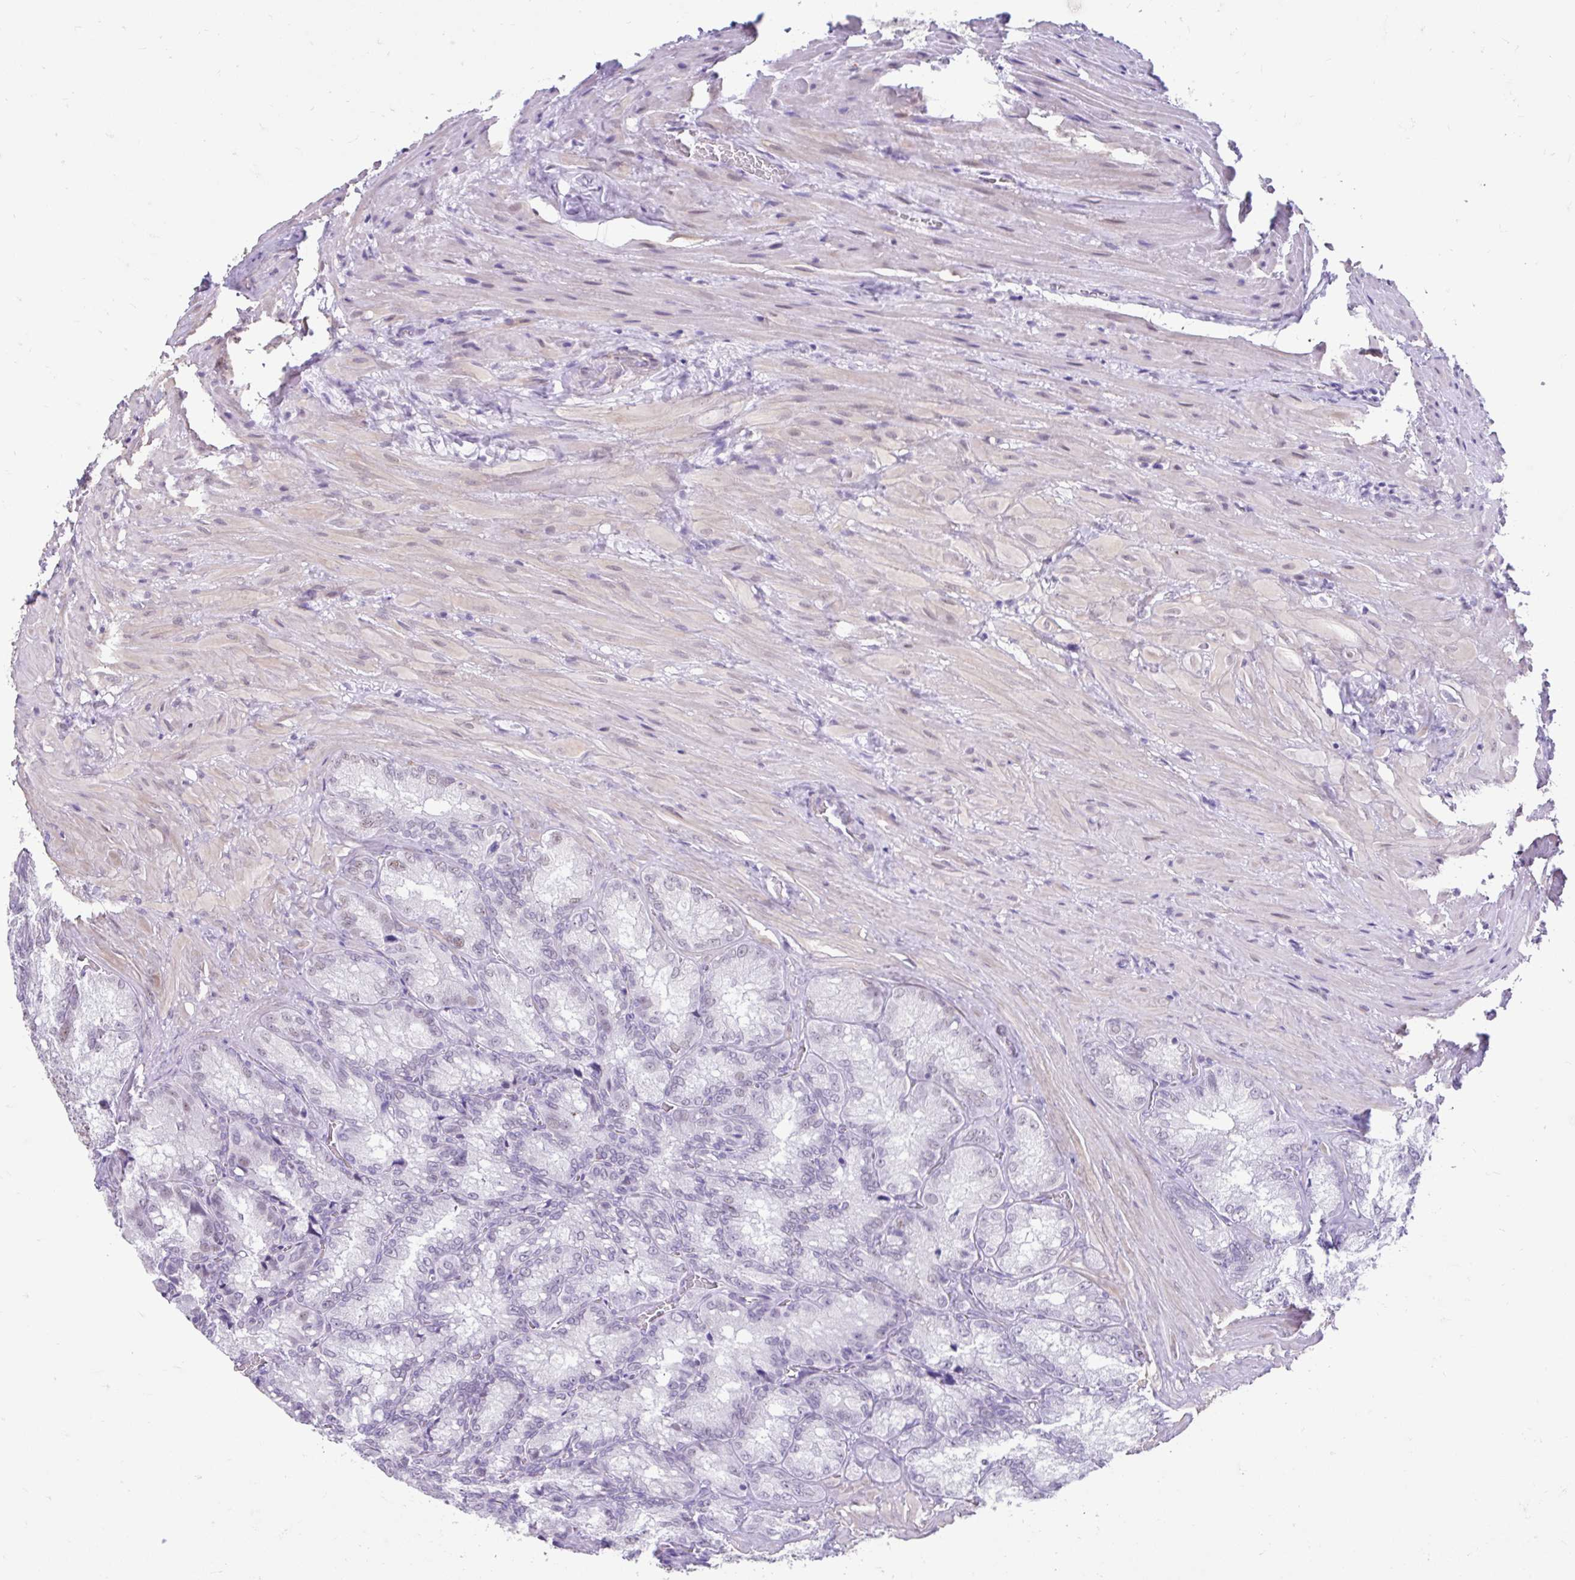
{"staining": {"intensity": "weak", "quantity": "<25%", "location": "nuclear"}, "tissue": "seminal vesicle", "cell_type": "Glandular cells", "image_type": "normal", "snomed": [{"axis": "morphology", "description": "Normal tissue, NOS"}, {"axis": "topography", "description": "Seminal veicle"}], "caption": "This is an IHC micrograph of unremarkable seminal vesicle. There is no staining in glandular cells.", "gene": "DCAF17", "patient": {"sex": "male", "age": 47}}